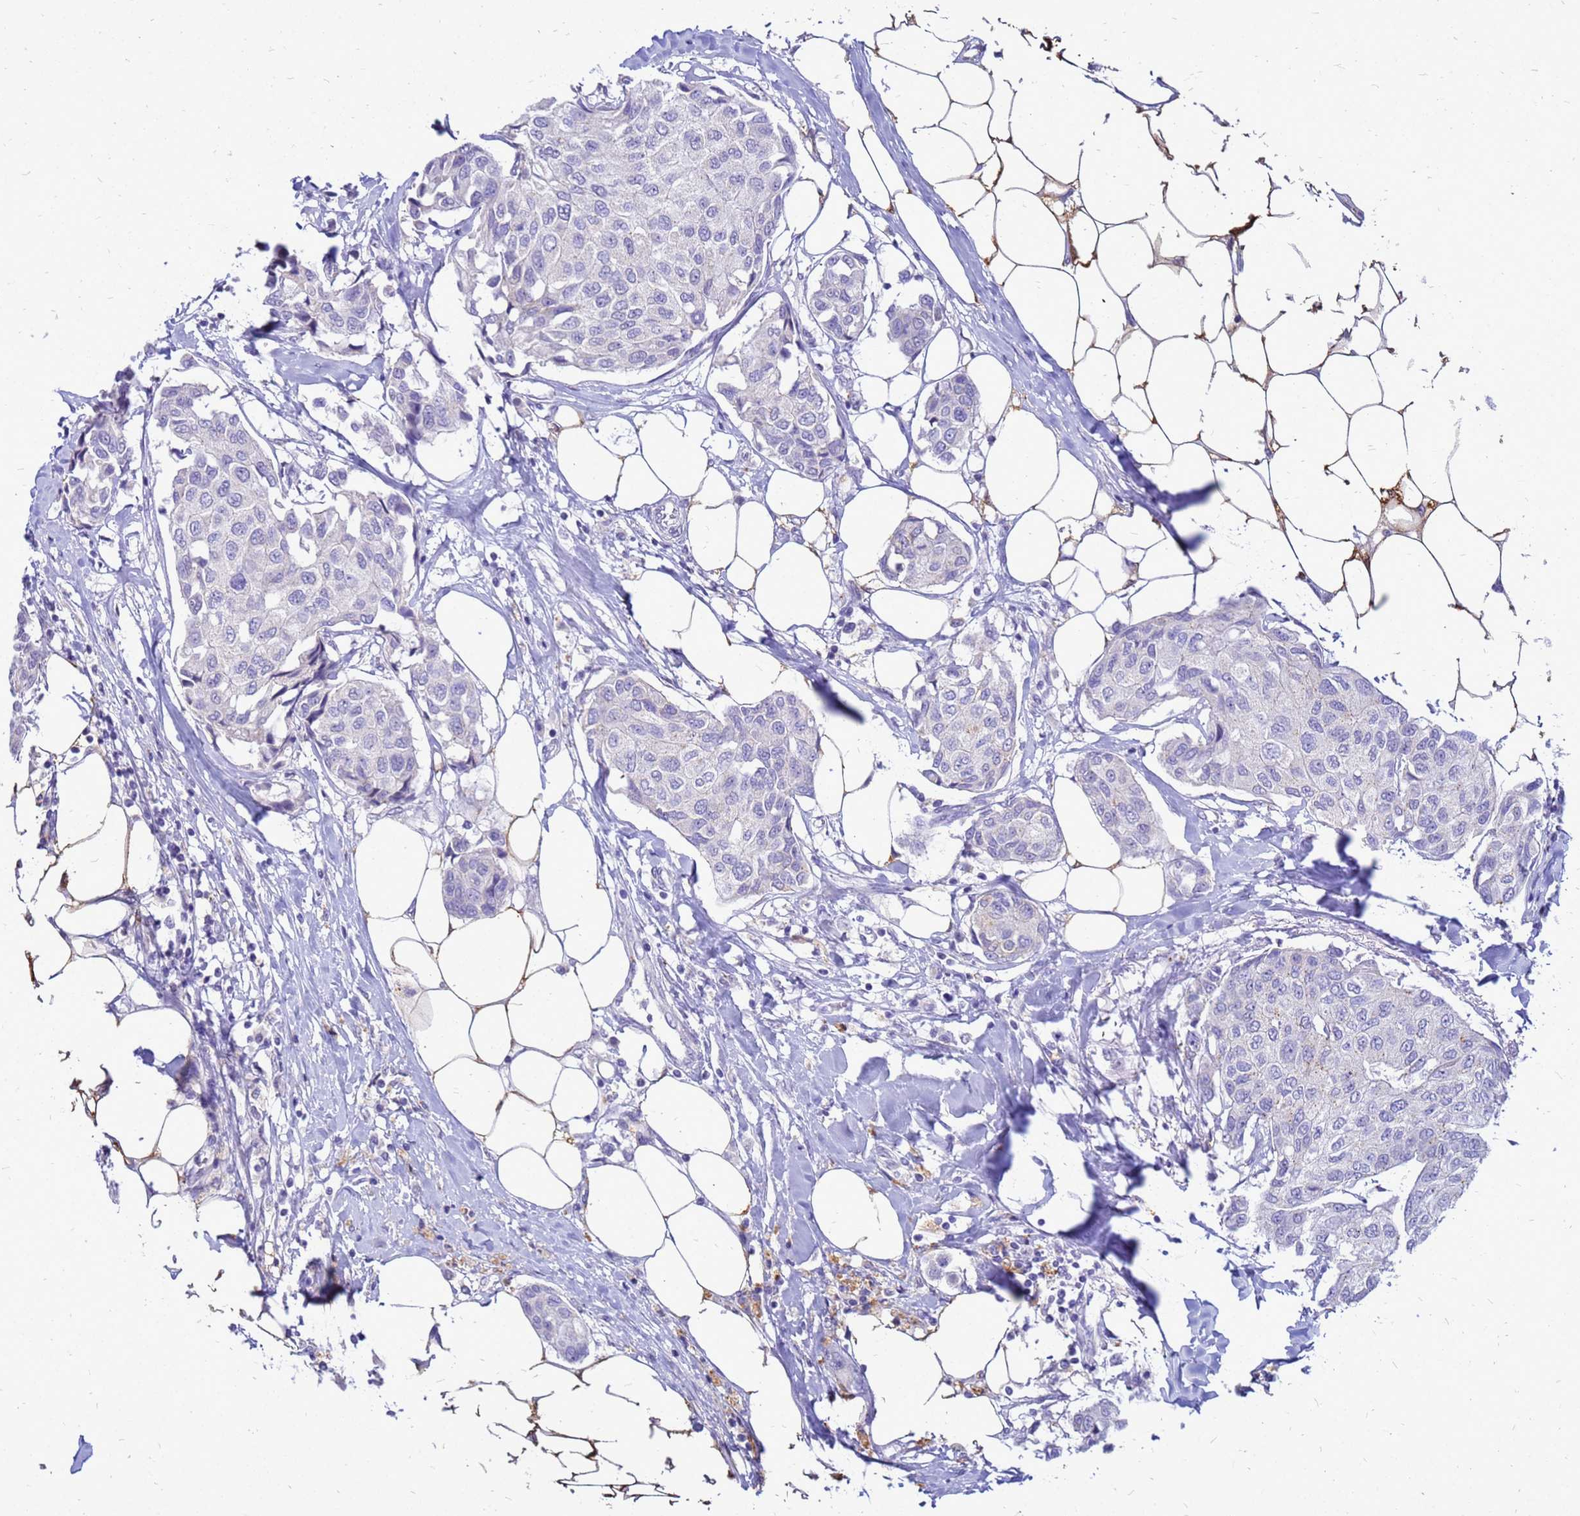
{"staining": {"intensity": "negative", "quantity": "none", "location": "none"}, "tissue": "breast cancer", "cell_type": "Tumor cells", "image_type": "cancer", "snomed": [{"axis": "morphology", "description": "Duct carcinoma"}, {"axis": "topography", "description": "Breast"}], "caption": "Immunohistochemistry (IHC) image of human intraductal carcinoma (breast) stained for a protein (brown), which exhibits no expression in tumor cells.", "gene": "AKR1C1", "patient": {"sex": "female", "age": 80}}